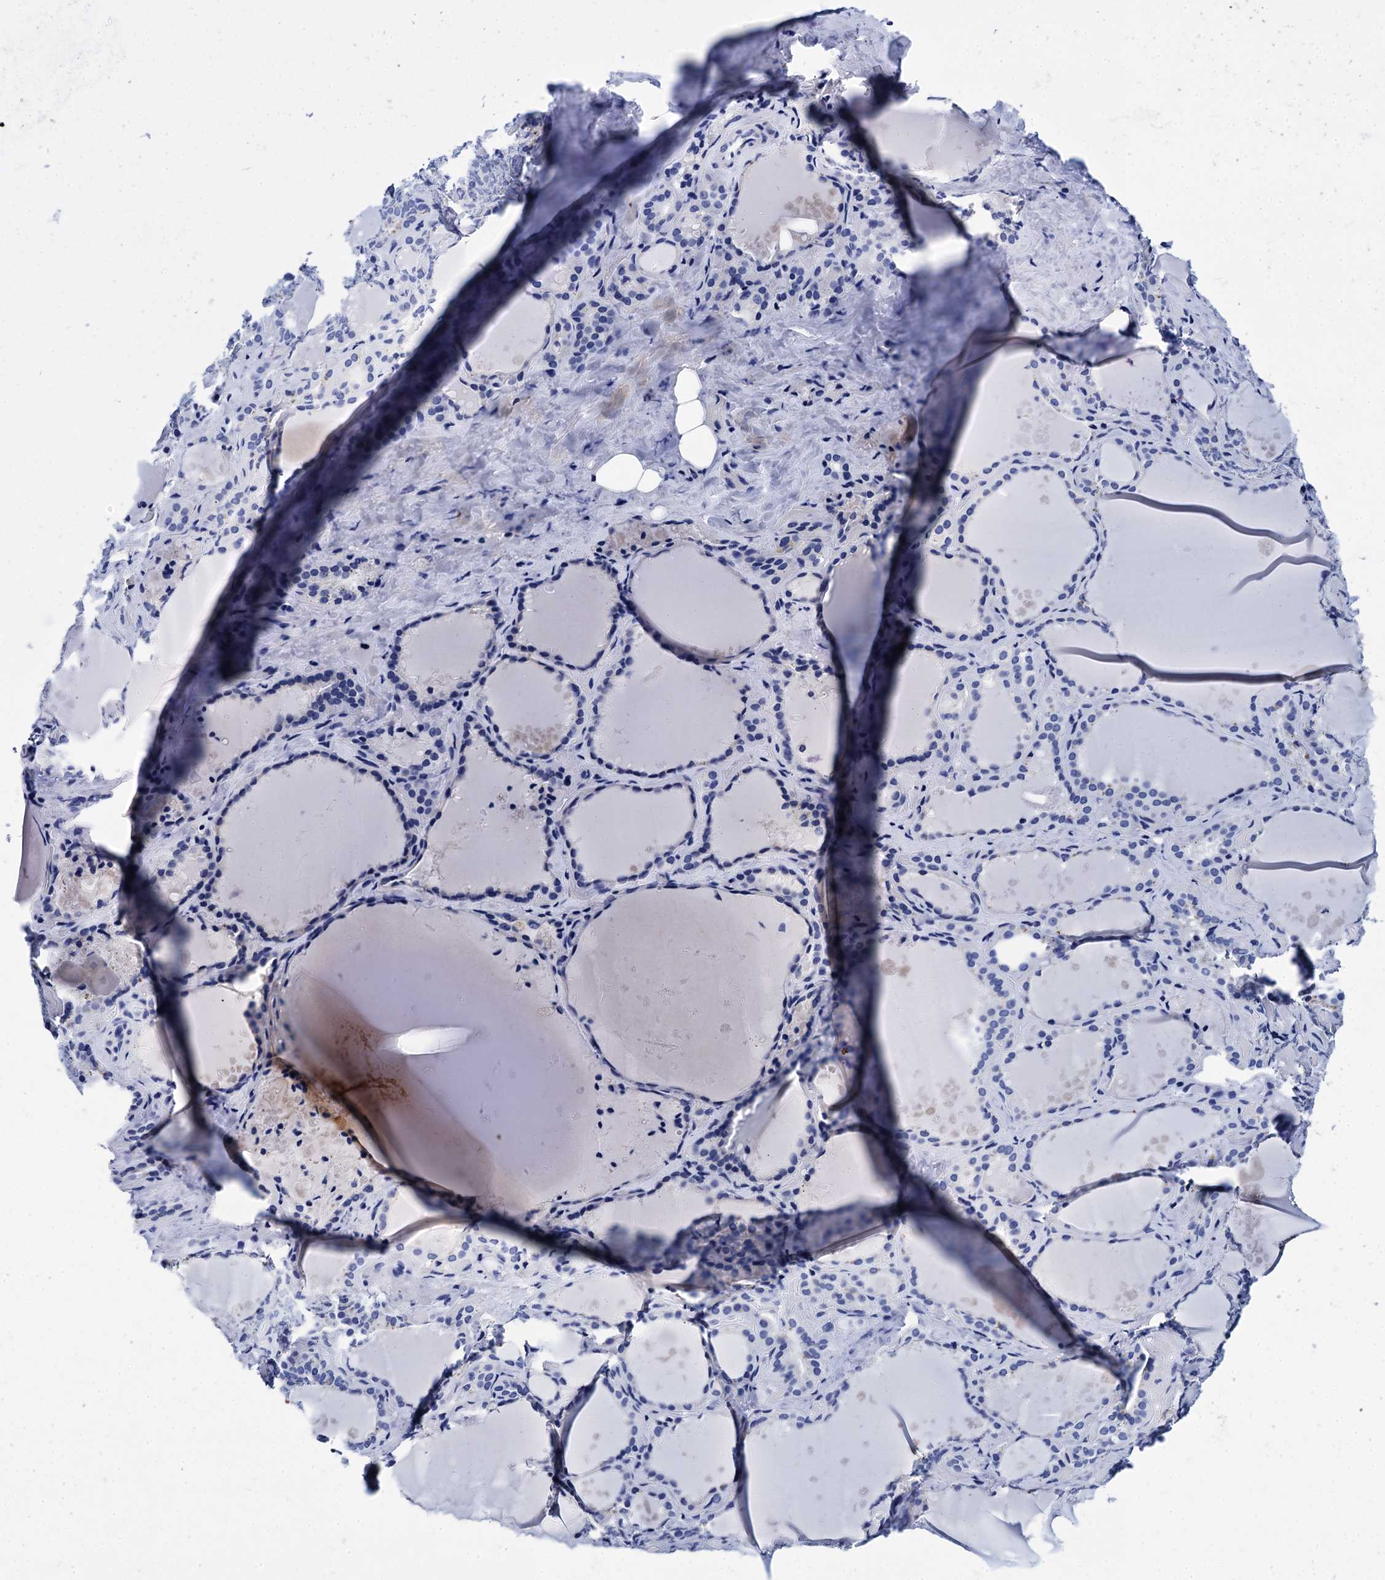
{"staining": {"intensity": "negative", "quantity": "none", "location": "none"}, "tissue": "thyroid gland", "cell_type": "Glandular cells", "image_type": "normal", "snomed": [{"axis": "morphology", "description": "Normal tissue, NOS"}, {"axis": "topography", "description": "Thyroid gland"}], "caption": "Immunohistochemistry (IHC) photomicrograph of unremarkable thyroid gland stained for a protein (brown), which reveals no positivity in glandular cells. The staining is performed using DAB (3,3'-diaminobenzidine) brown chromogen with nuclei counter-stained in using hematoxylin.", "gene": "MYBPC3", "patient": {"sex": "female", "age": 44}}